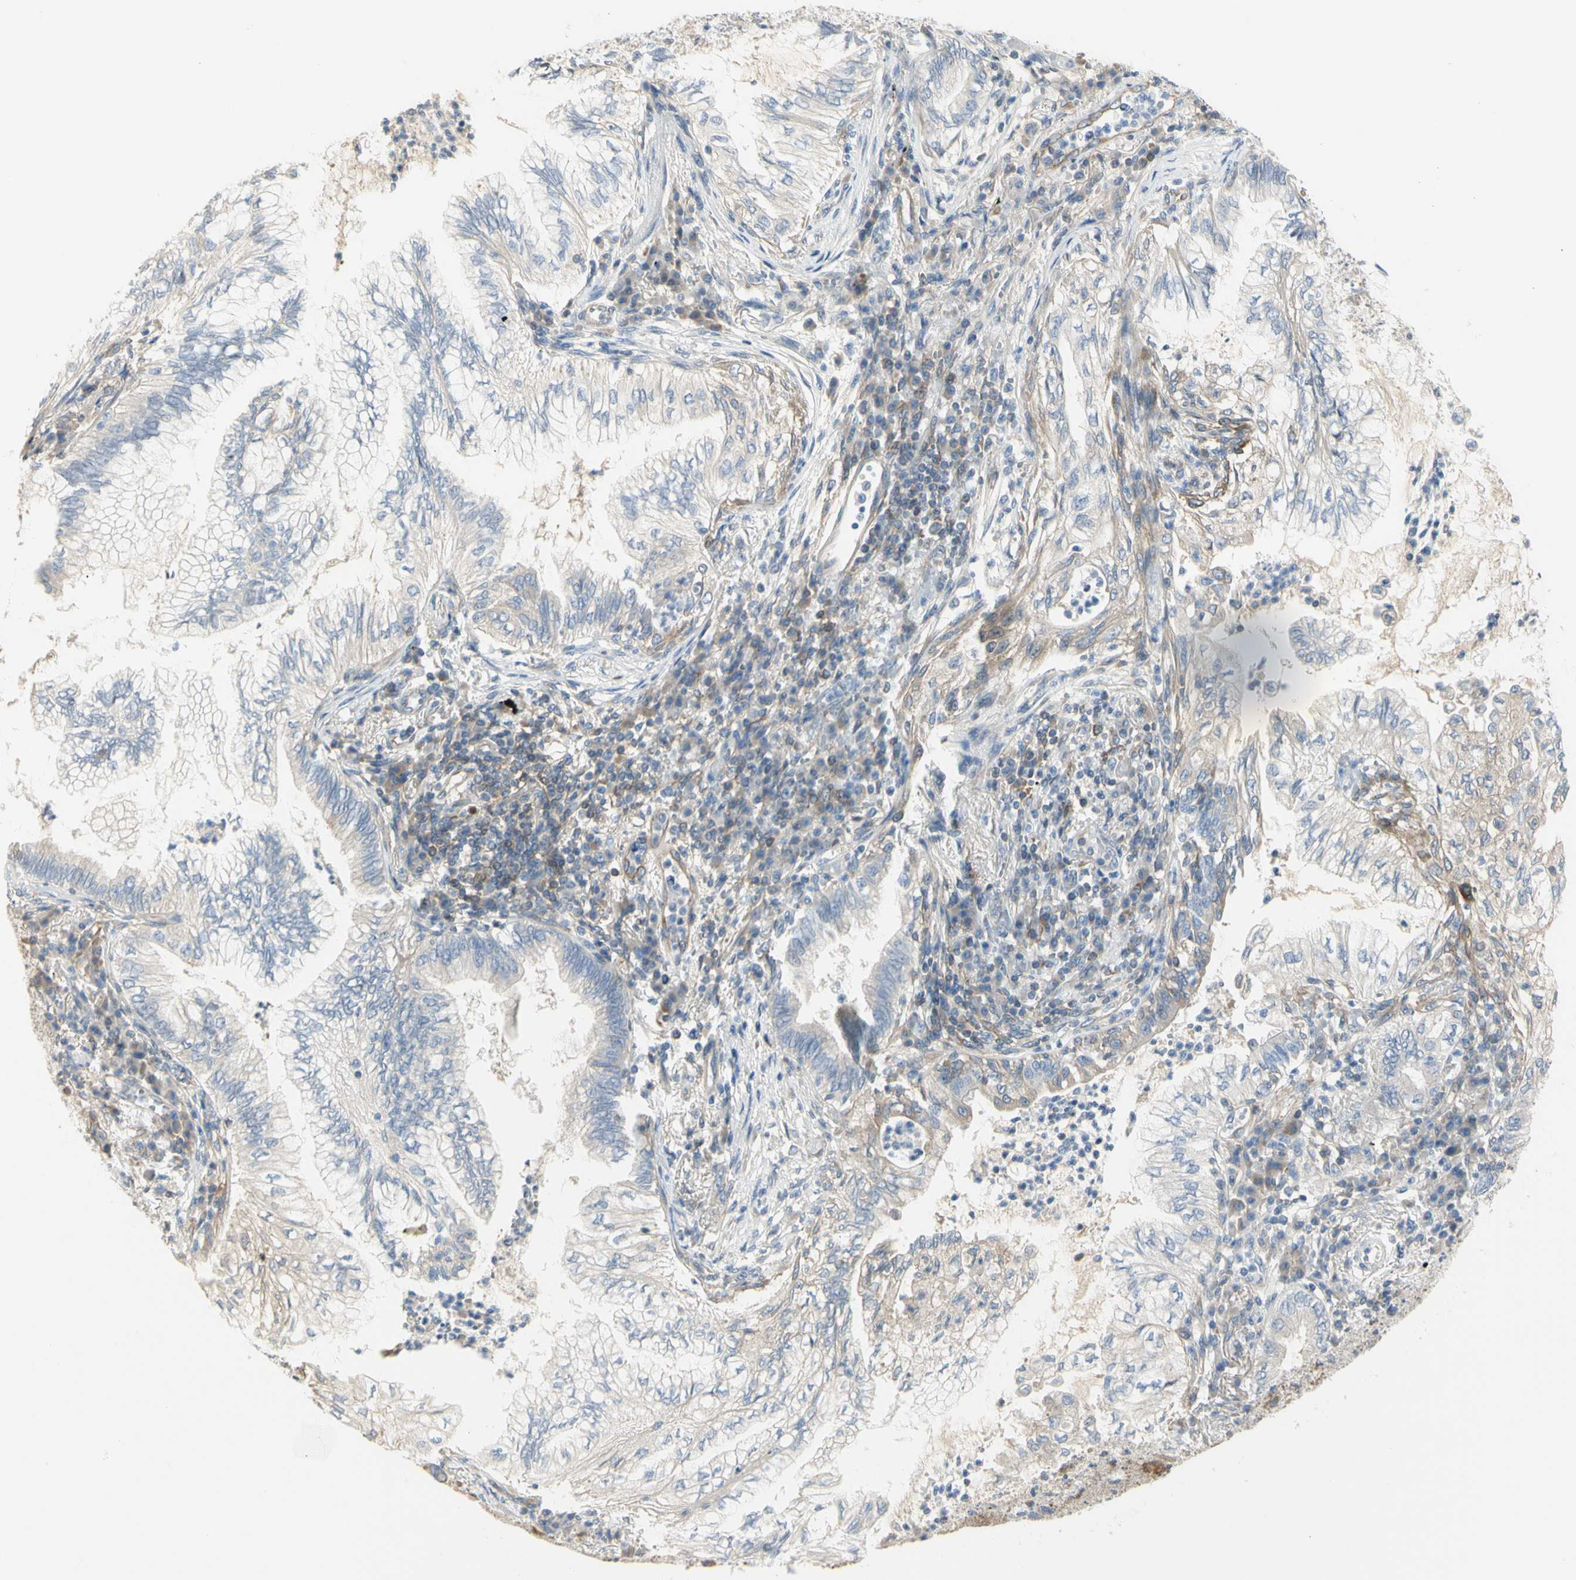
{"staining": {"intensity": "weak", "quantity": "<25%", "location": "cytoplasmic/membranous"}, "tissue": "lung cancer", "cell_type": "Tumor cells", "image_type": "cancer", "snomed": [{"axis": "morphology", "description": "Normal tissue, NOS"}, {"axis": "morphology", "description": "Adenocarcinoma, NOS"}, {"axis": "topography", "description": "Bronchus"}, {"axis": "topography", "description": "Lung"}], "caption": "Immunohistochemistry (IHC) of adenocarcinoma (lung) shows no positivity in tumor cells.", "gene": "NFKB2", "patient": {"sex": "female", "age": 70}}